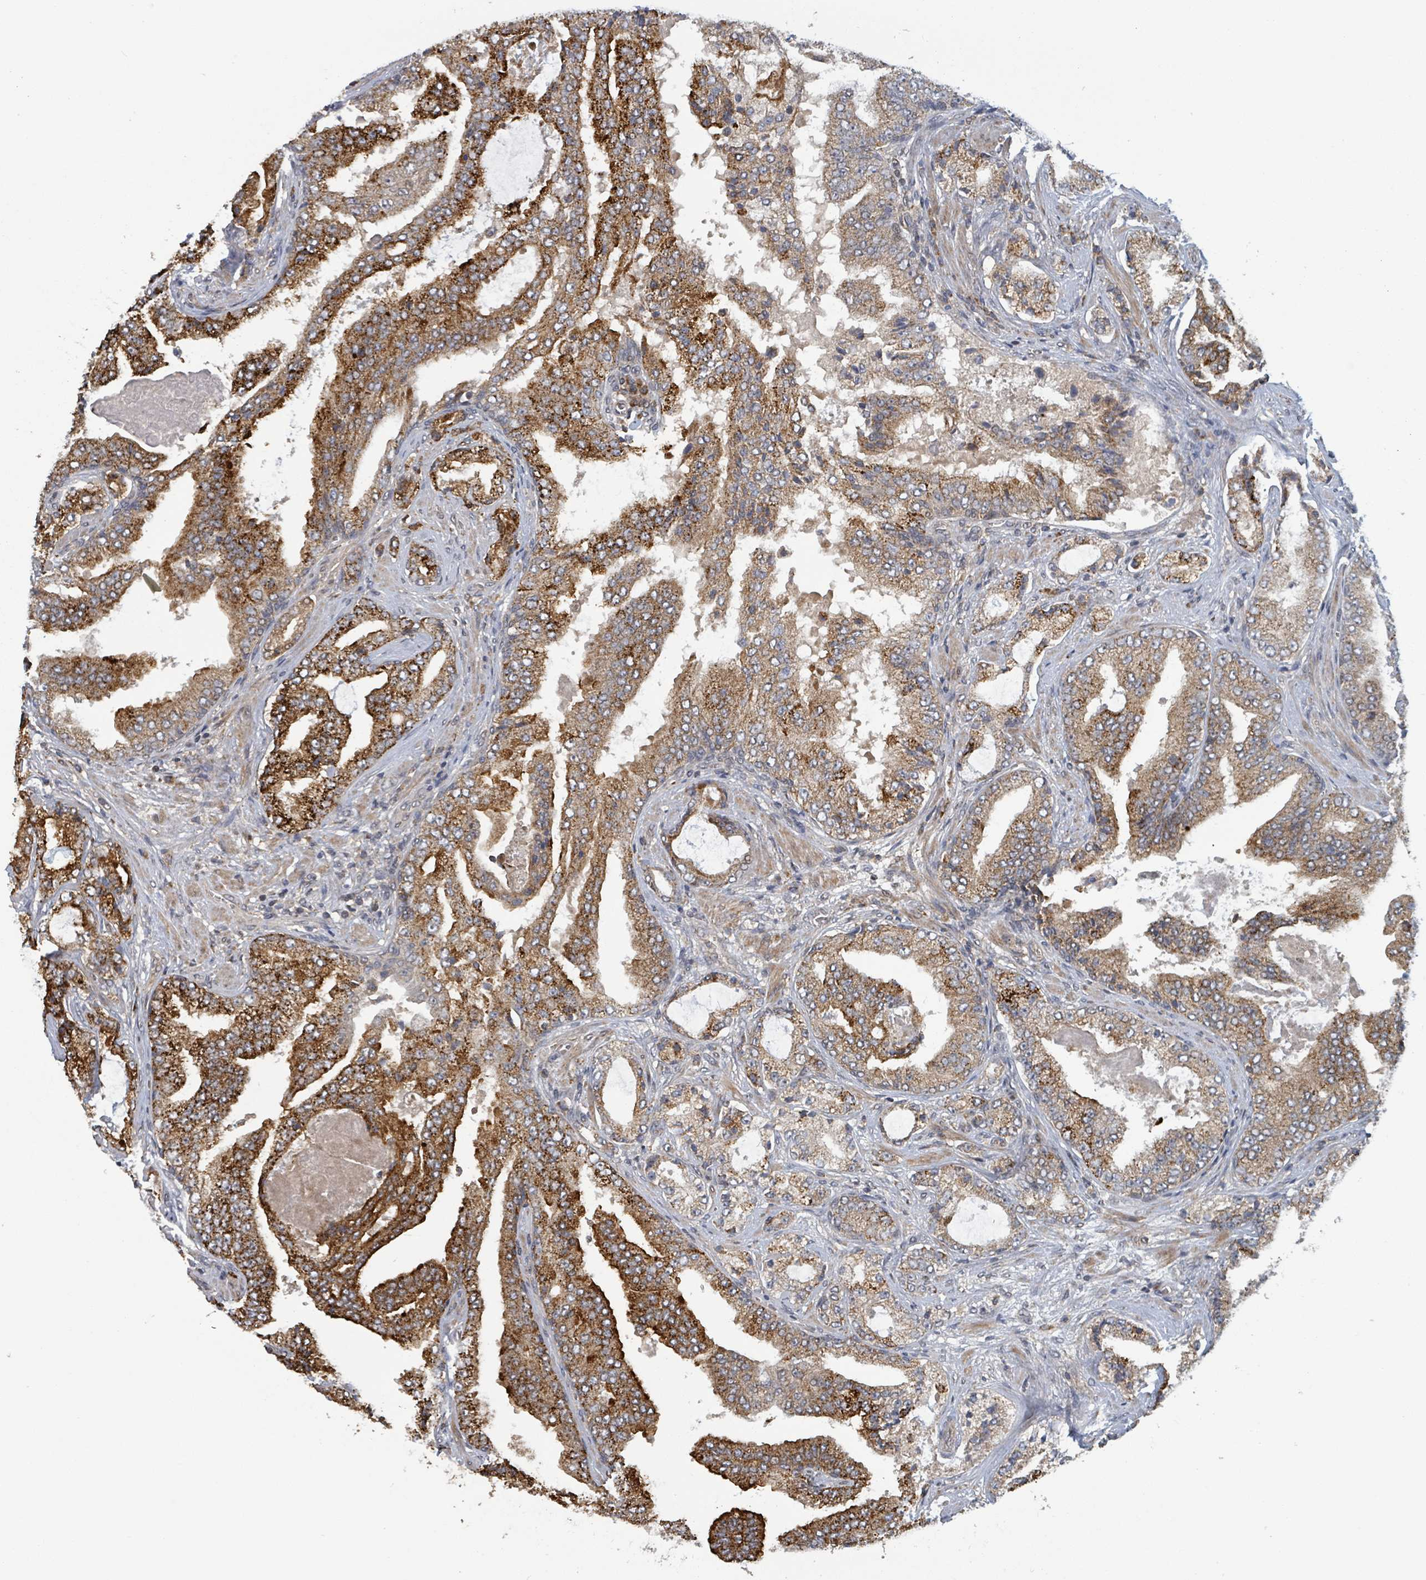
{"staining": {"intensity": "strong", "quantity": ">75%", "location": "cytoplasmic/membranous"}, "tissue": "prostate cancer", "cell_type": "Tumor cells", "image_type": "cancer", "snomed": [{"axis": "morphology", "description": "Adenocarcinoma, High grade"}, {"axis": "topography", "description": "Prostate"}], "caption": "Strong cytoplasmic/membranous protein positivity is appreciated in about >75% of tumor cells in prostate high-grade adenocarcinoma.", "gene": "HIVEP1", "patient": {"sex": "male", "age": 68}}